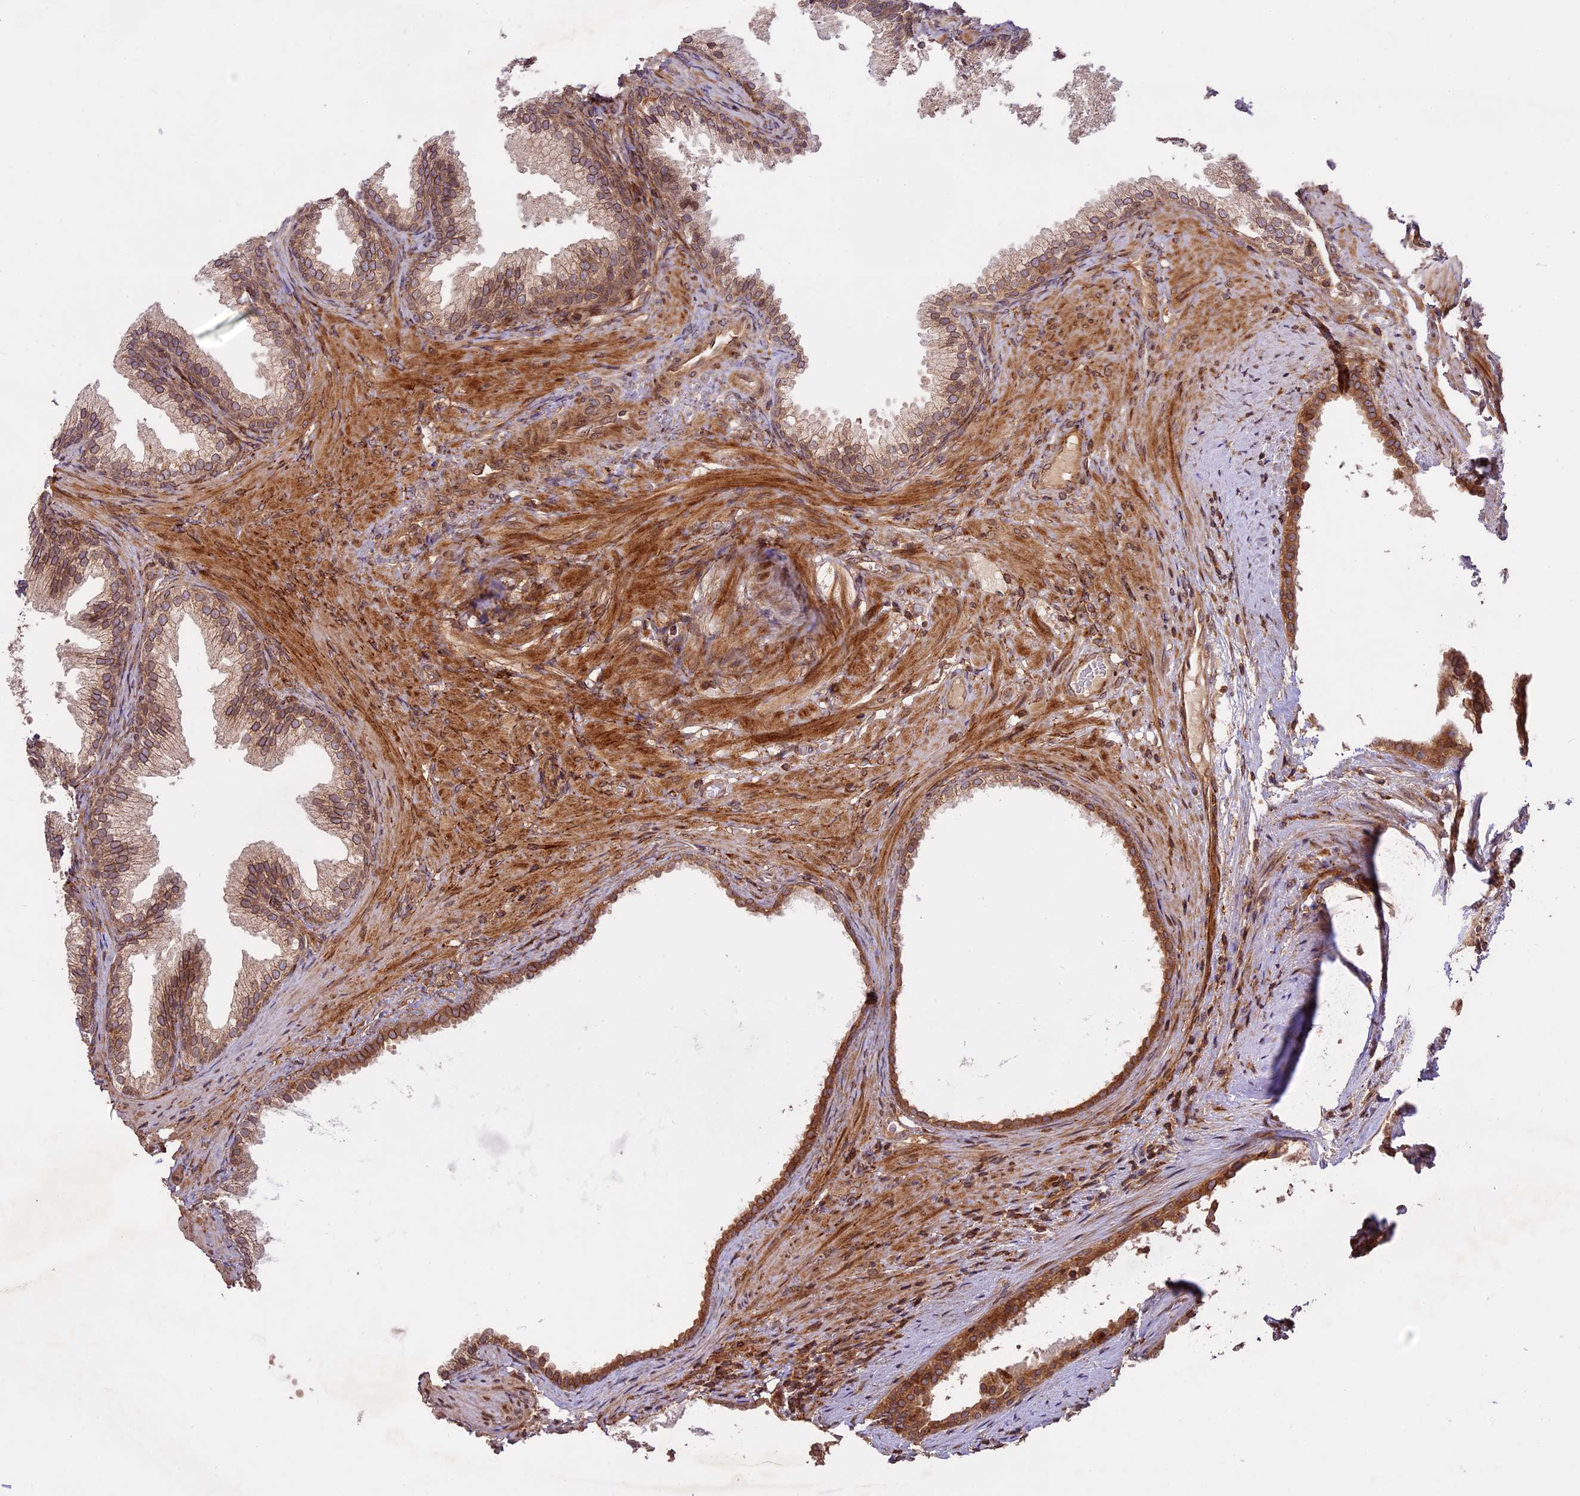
{"staining": {"intensity": "moderate", "quantity": ">75%", "location": "cytoplasmic/membranous,nuclear"}, "tissue": "prostate", "cell_type": "Glandular cells", "image_type": "normal", "snomed": [{"axis": "morphology", "description": "Normal tissue, NOS"}, {"axis": "topography", "description": "Prostate"}], "caption": "About >75% of glandular cells in unremarkable human prostate reveal moderate cytoplasmic/membranous,nuclear protein expression as visualized by brown immunohistochemical staining.", "gene": "DGKH", "patient": {"sex": "male", "age": 76}}